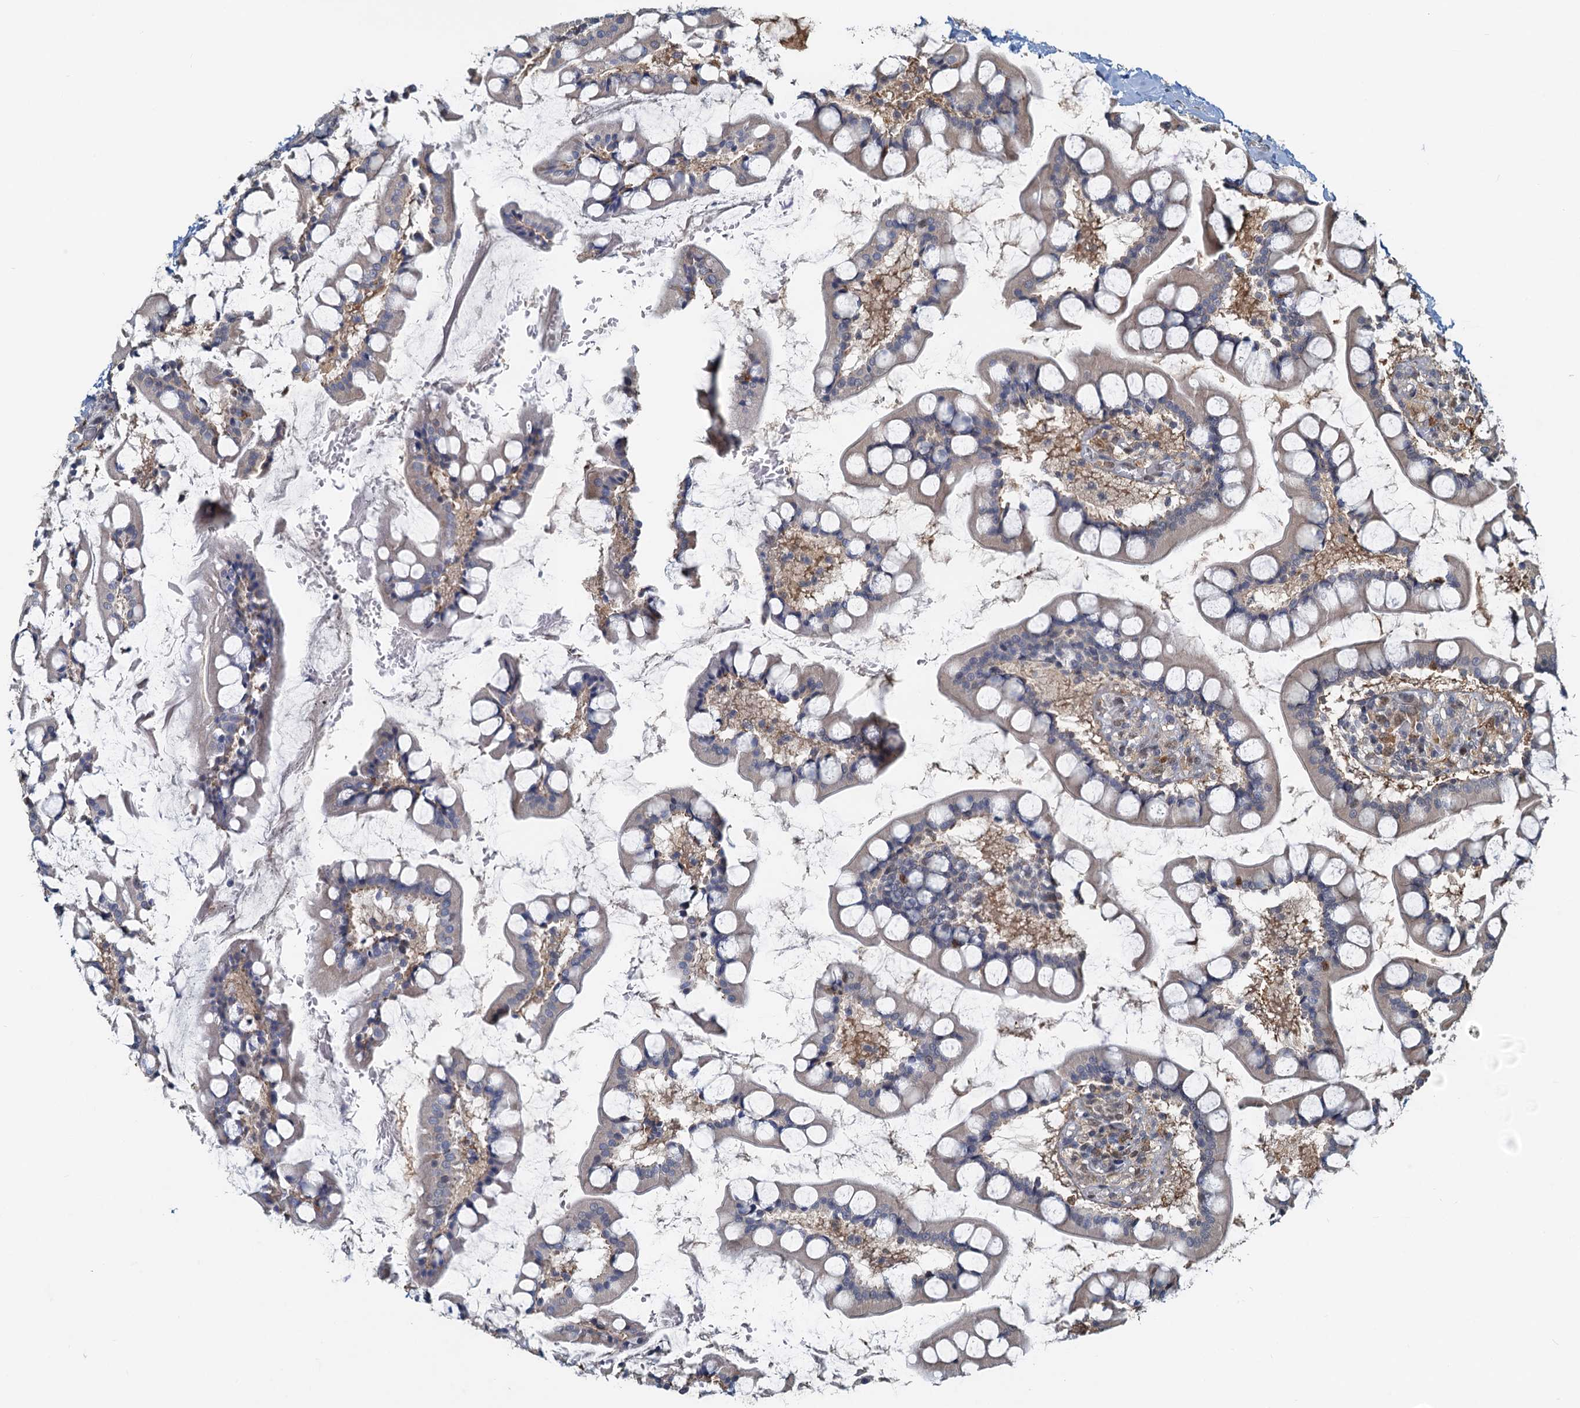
{"staining": {"intensity": "weak", "quantity": "25%-75%", "location": "cytoplasmic/membranous"}, "tissue": "small intestine", "cell_type": "Glandular cells", "image_type": "normal", "snomed": [{"axis": "morphology", "description": "Normal tissue, NOS"}, {"axis": "topography", "description": "Small intestine"}], "caption": "Immunohistochemical staining of benign small intestine demonstrates low levels of weak cytoplasmic/membranous staining in approximately 25%-75% of glandular cells. The staining was performed using DAB (3,3'-diaminobenzidine) to visualize the protein expression in brown, while the nuclei were stained in blue with hematoxylin (Magnification: 20x).", "gene": "SPINDOC", "patient": {"sex": "male", "age": 52}}